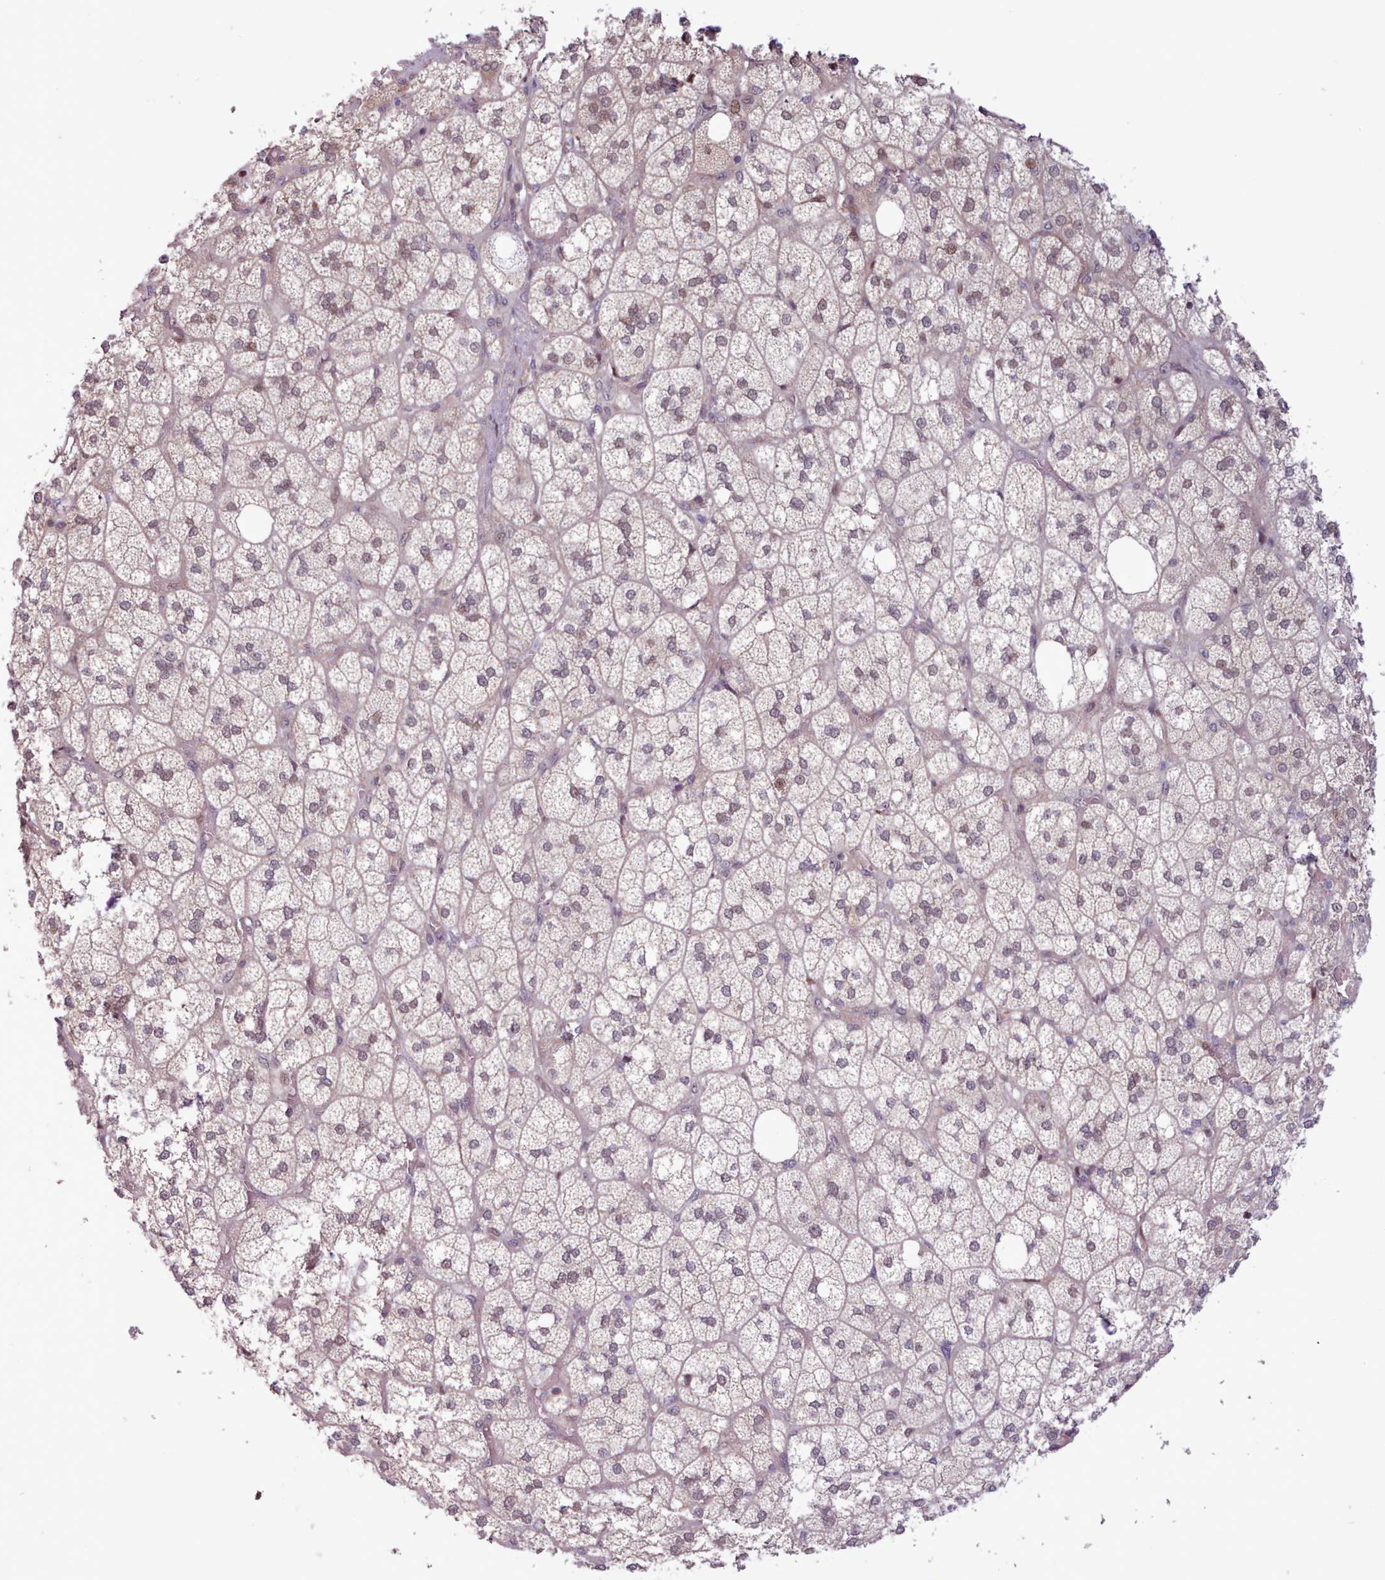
{"staining": {"intensity": "weak", "quantity": "<25%", "location": "nuclear"}, "tissue": "adrenal gland", "cell_type": "Glandular cells", "image_type": "normal", "snomed": [{"axis": "morphology", "description": "Normal tissue, NOS"}, {"axis": "topography", "description": "Adrenal gland"}], "caption": "Glandular cells show no significant staining in unremarkable adrenal gland. Brightfield microscopy of immunohistochemistry (IHC) stained with DAB (3,3'-diaminobenzidine) (brown) and hematoxylin (blue), captured at high magnification.", "gene": "KBTBD6", "patient": {"sex": "male", "age": 61}}